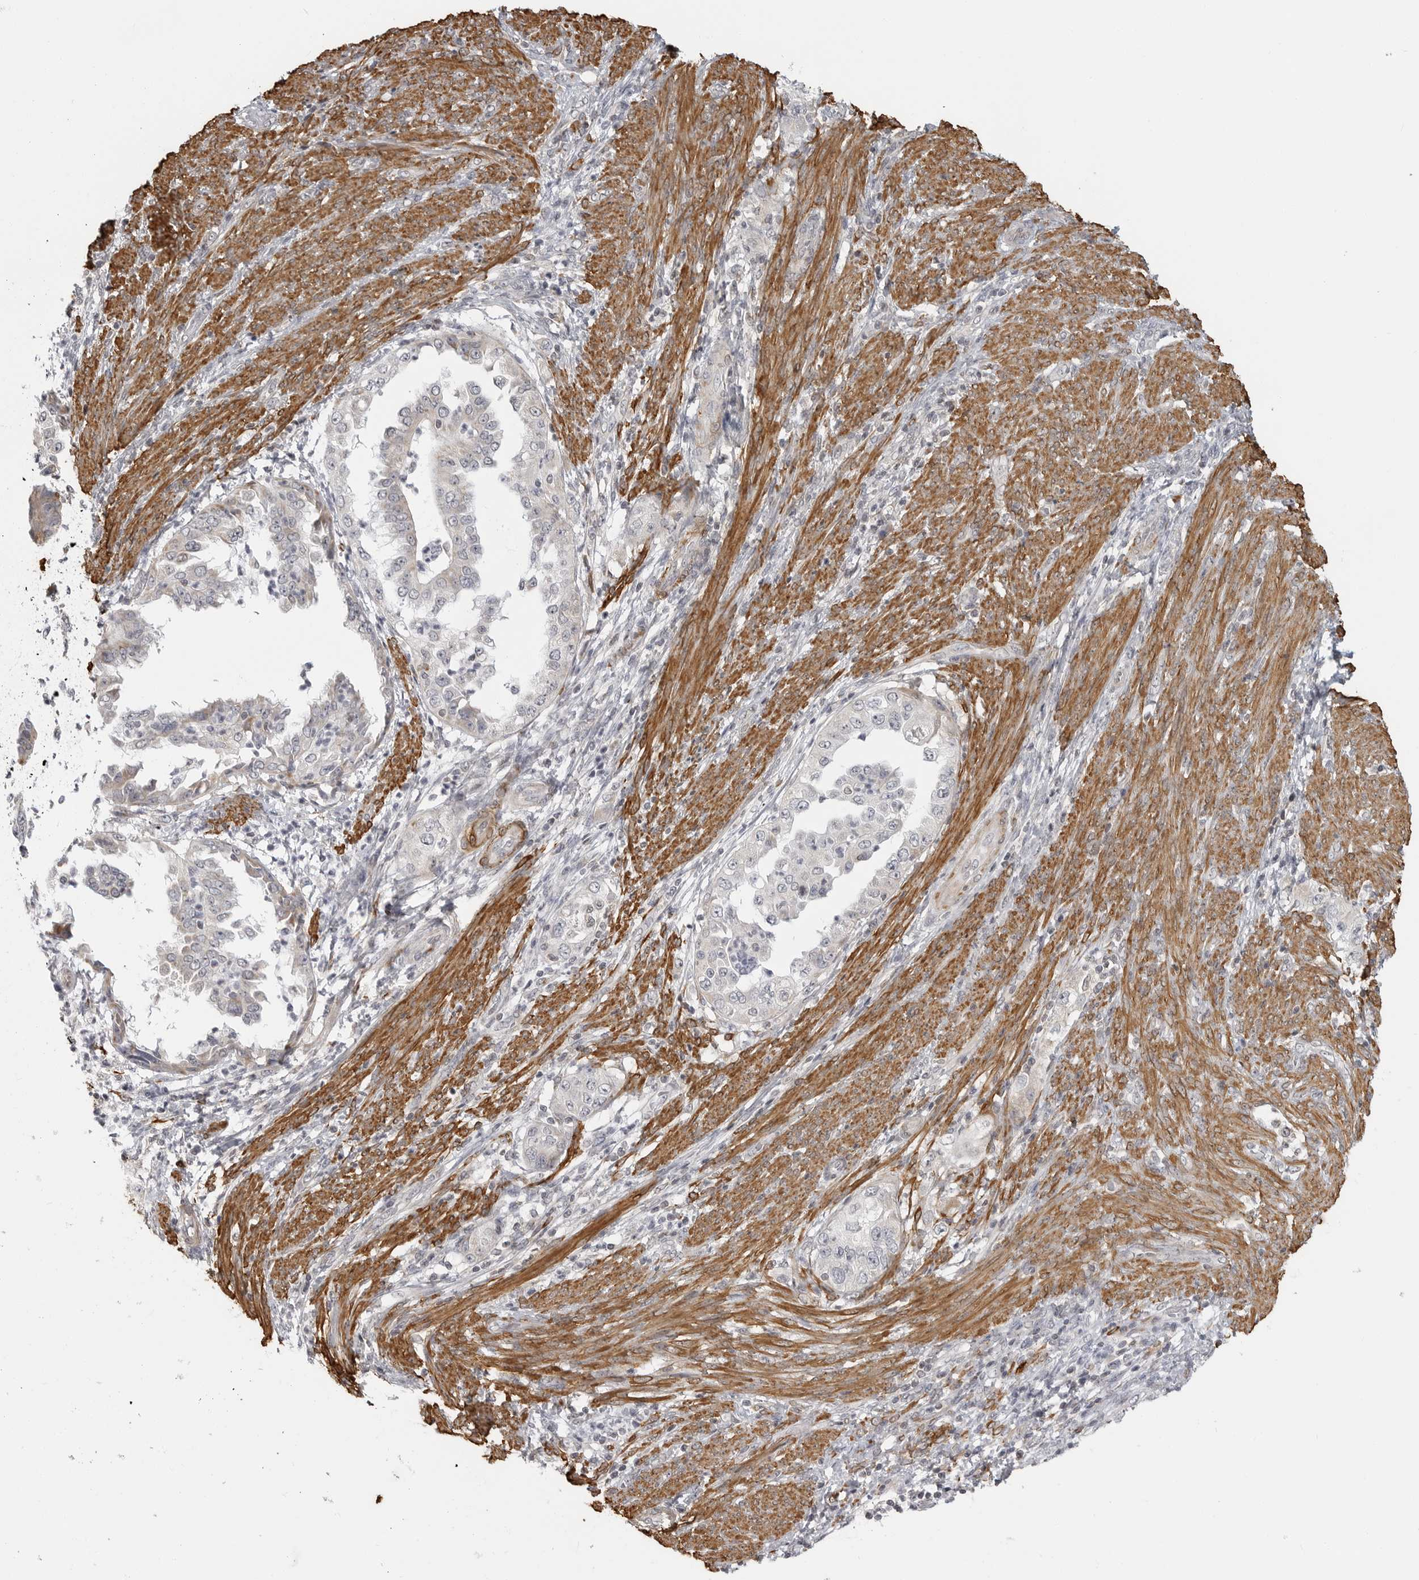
{"staining": {"intensity": "weak", "quantity": "<25%", "location": "cytoplasmic/membranous"}, "tissue": "endometrial cancer", "cell_type": "Tumor cells", "image_type": "cancer", "snomed": [{"axis": "morphology", "description": "Adenocarcinoma, NOS"}, {"axis": "topography", "description": "Endometrium"}], "caption": "This is an immunohistochemistry (IHC) photomicrograph of adenocarcinoma (endometrial). There is no staining in tumor cells.", "gene": "MAP7D1", "patient": {"sex": "female", "age": 85}}